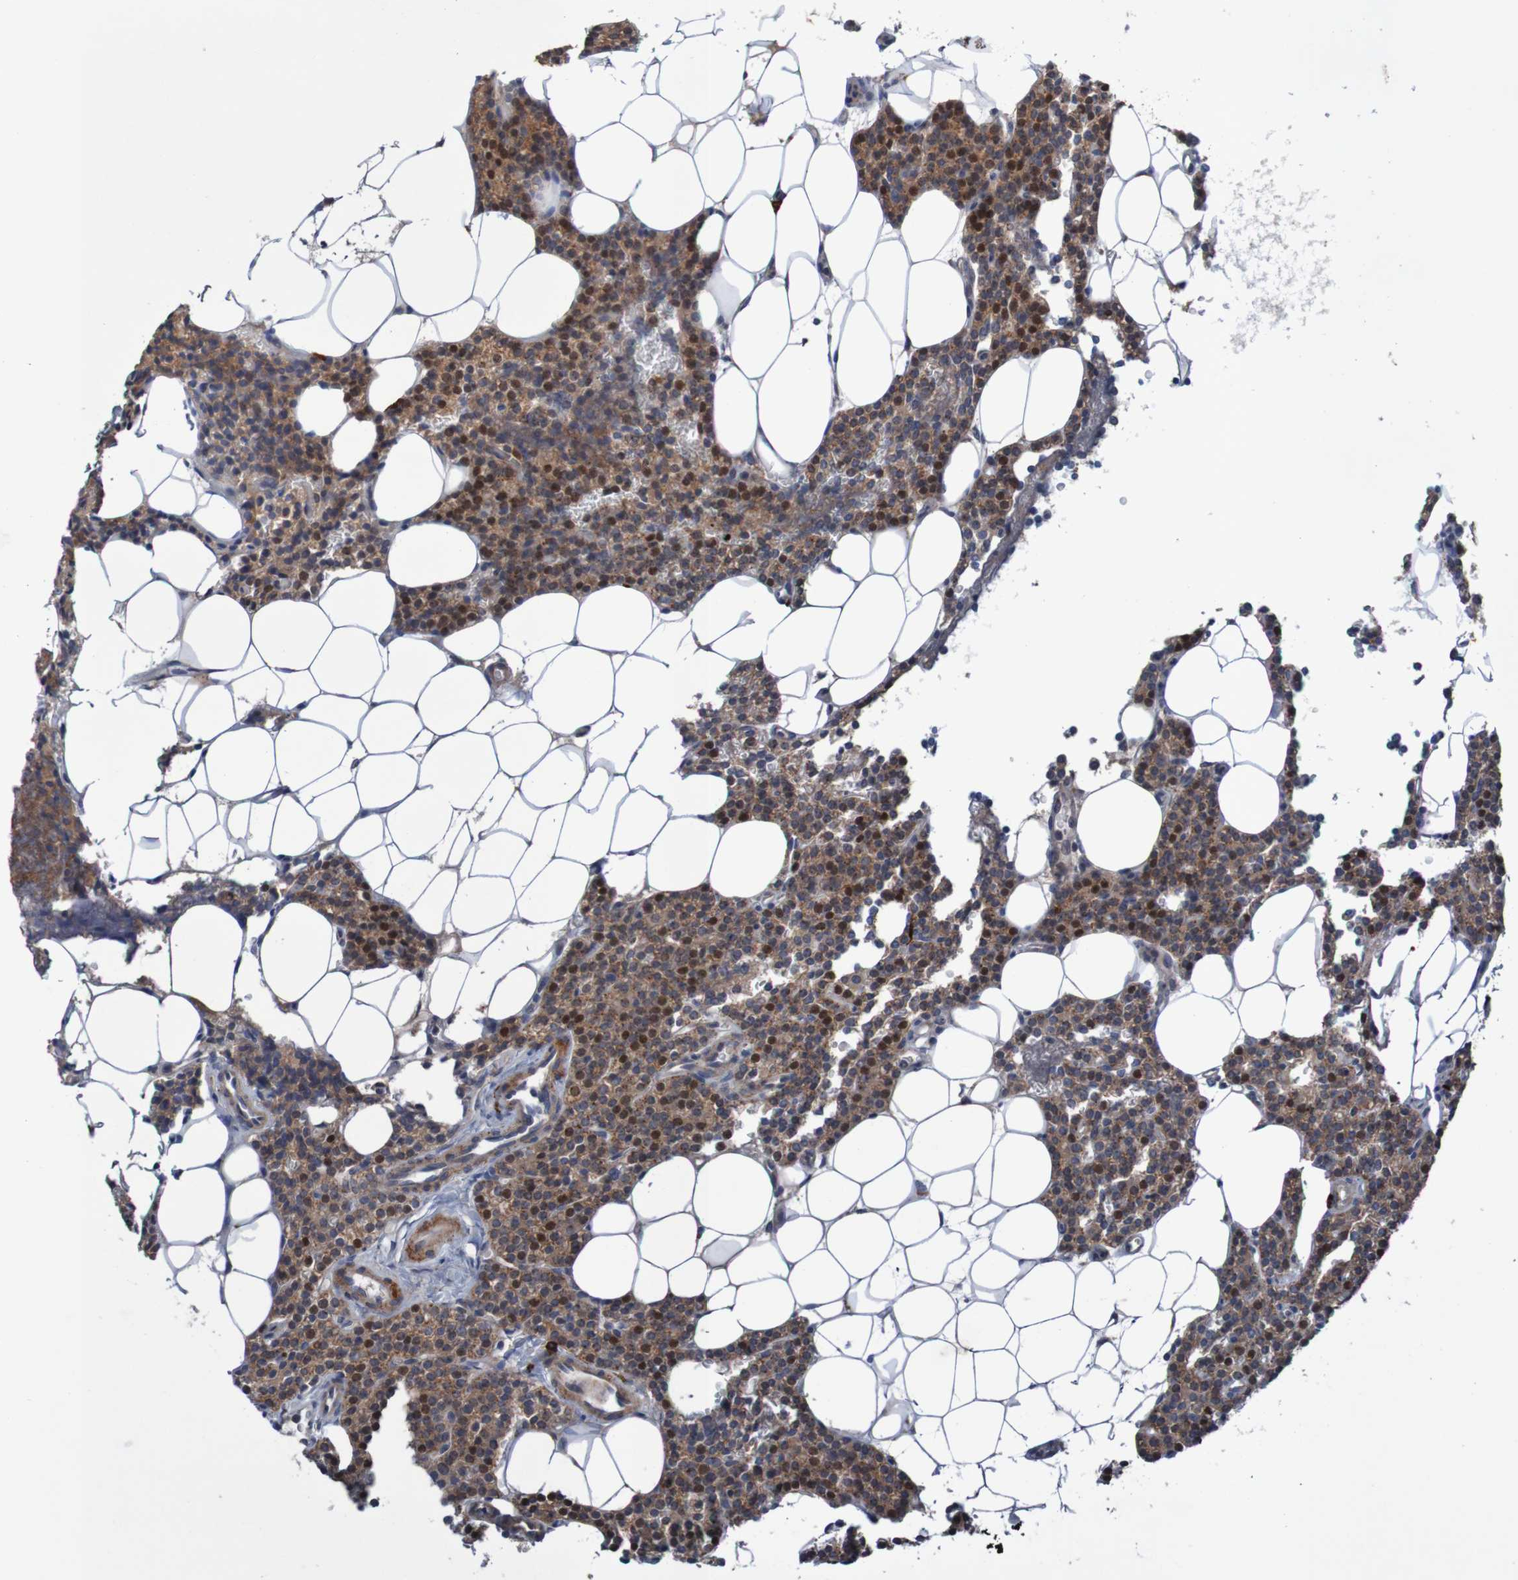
{"staining": {"intensity": "moderate", "quantity": ">75%", "location": "cytoplasmic/membranous"}, "tissue": "parathyroid gland", "cell_type": "Glandular cells", "image_type": "normal", "snomed": [{"axis": "morphology", "description": "Normal tissue, NOS"}, {"axis": "morphology", "description": "Adenoma, NOS"}, {"axis": "topography", "description": "Parathyroid gland"}], "caption": "About >75% of glandular cells in benign human parathyroid gland demonstrate moderate cytoplasmic/membranous protein expression as visualized by brown immunohistochemical staining.", "gene": "ANGPT4", "patient": {"sex": "female", "age": 51}}